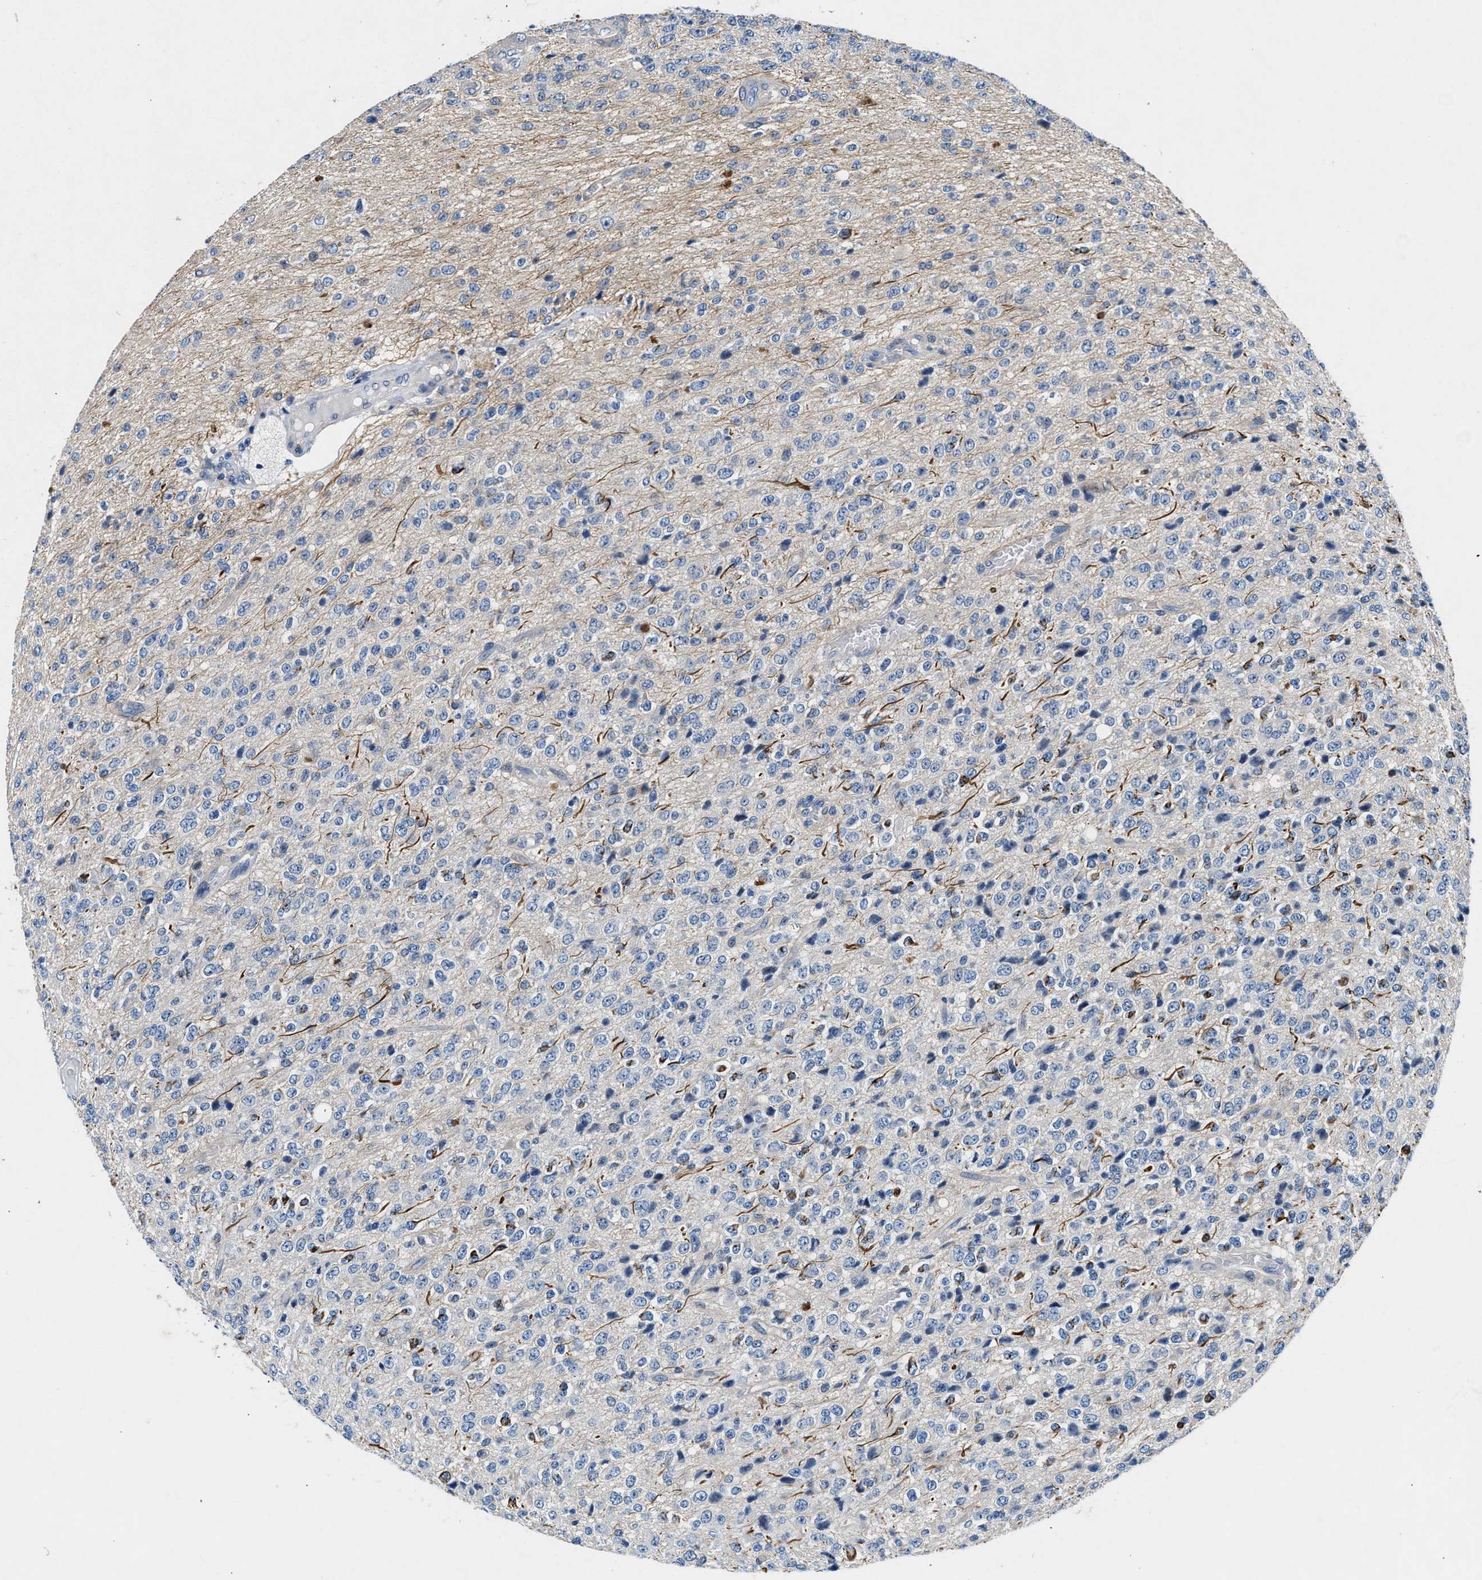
{"staining": {"intensity": "negative", "quantity": "none", "location": "none"}, "tissue": "glioma", "cell_type": "Tumor cells", "image_type": "cancer", "snomed": [{"axis": "morphology", "description": "Glioma, malignant, High grade"}, {"axis": "topography", "description": "pancreas cauda"}], "caption": "Tumor cells show no significant protein staining in malignant glioma (high-grade).", "gene": "COPS2", "patient": {"sex": "male", "age": 60}}